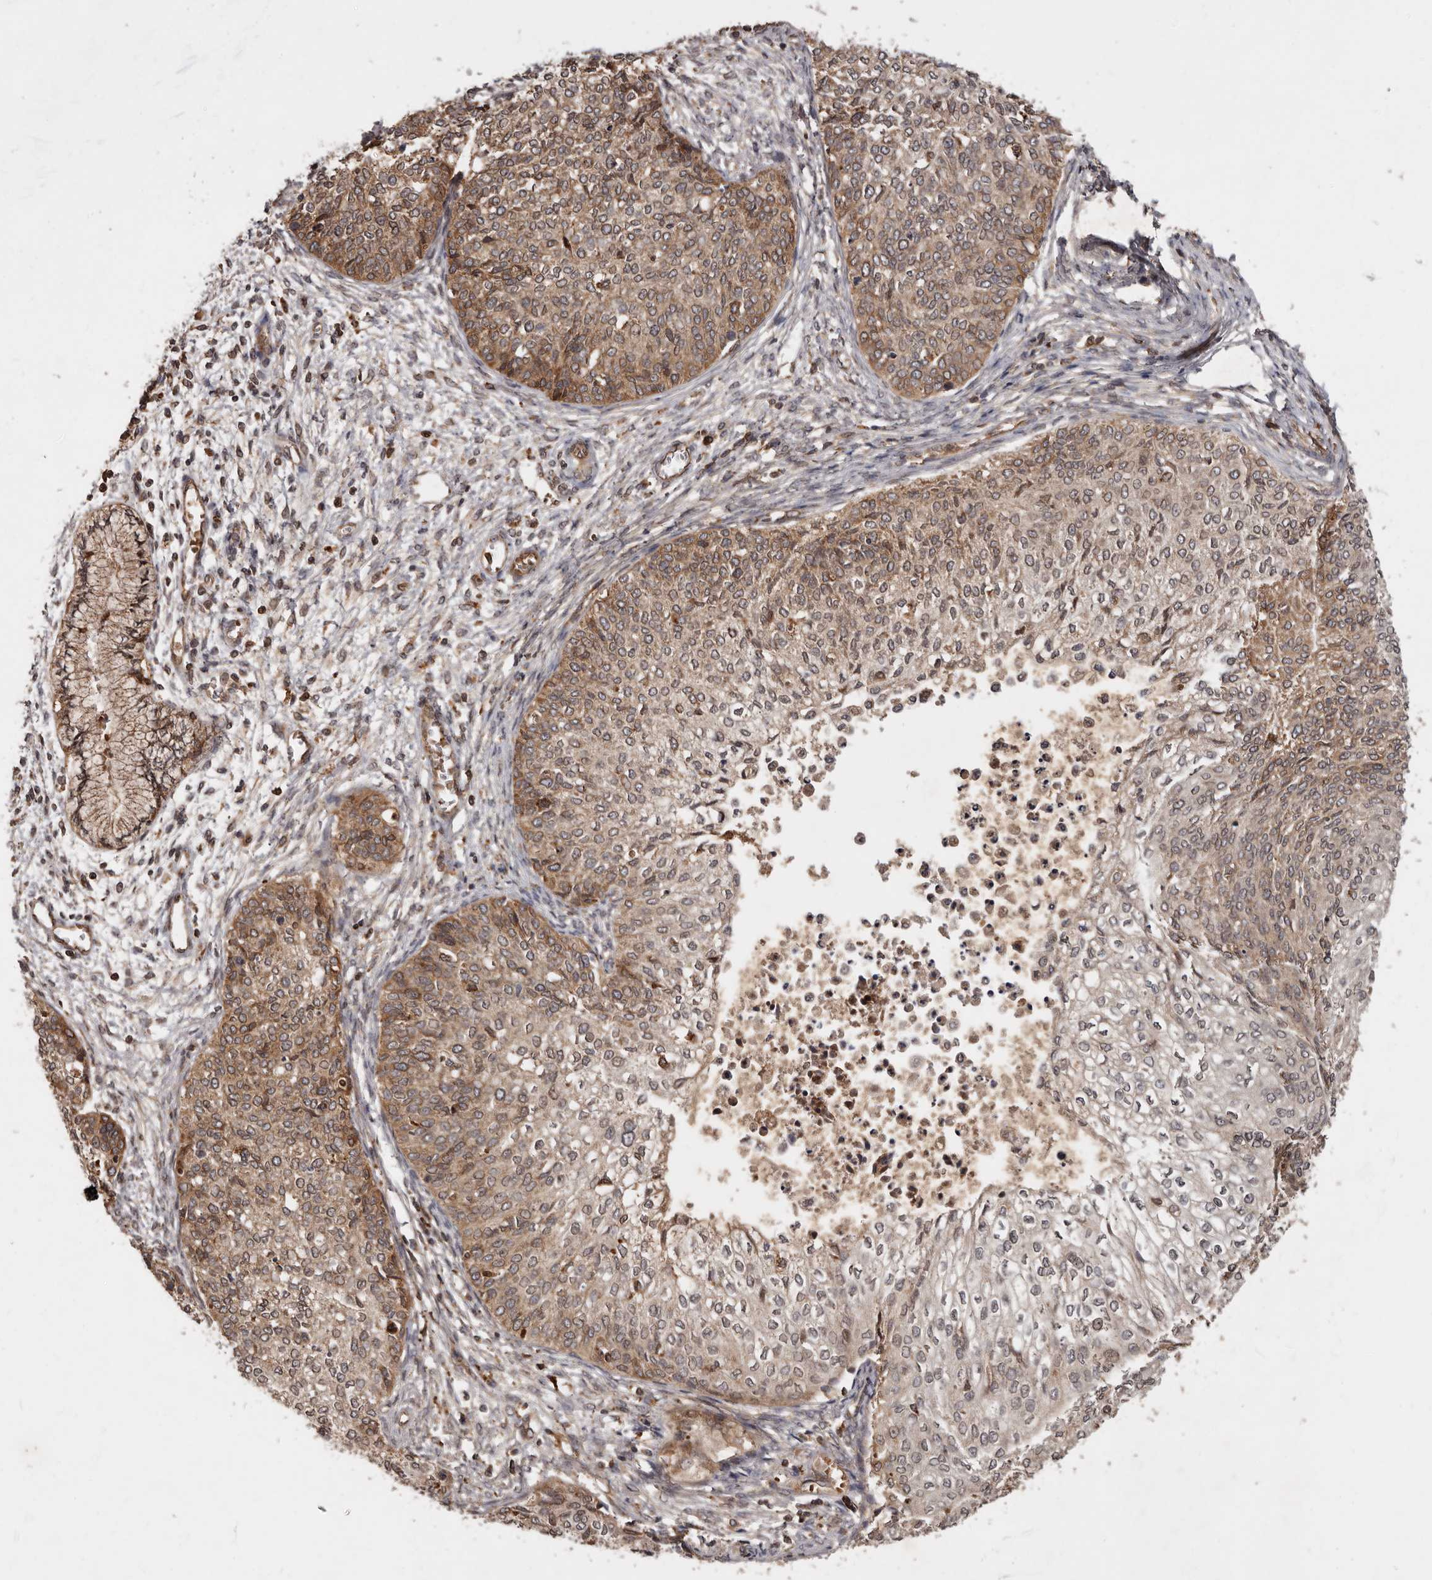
{"staining": {"intensity": "moderate", "quantity": ">75%", "location": "cytoplasmic/membranous"}, "tissue": "cervical cancer", "cell_type": "Tumor cells", "image_type": "cancer", "snomed": [{"axis": "morphology", "description": "Squamous cell carcinoma, NOS"}, {"axis": "topography", "description": "Cervix"}], "caption": "Moderate cytoplasmic/membranous positivity is seen in approximately >75% of tumor cells in squamous cell carcinoma (cervical). (DAB IHC, brown staining for protein, blue staining for nuclei).", "gene": "STK36", "patient": {"sex": "female", "age": 37}}